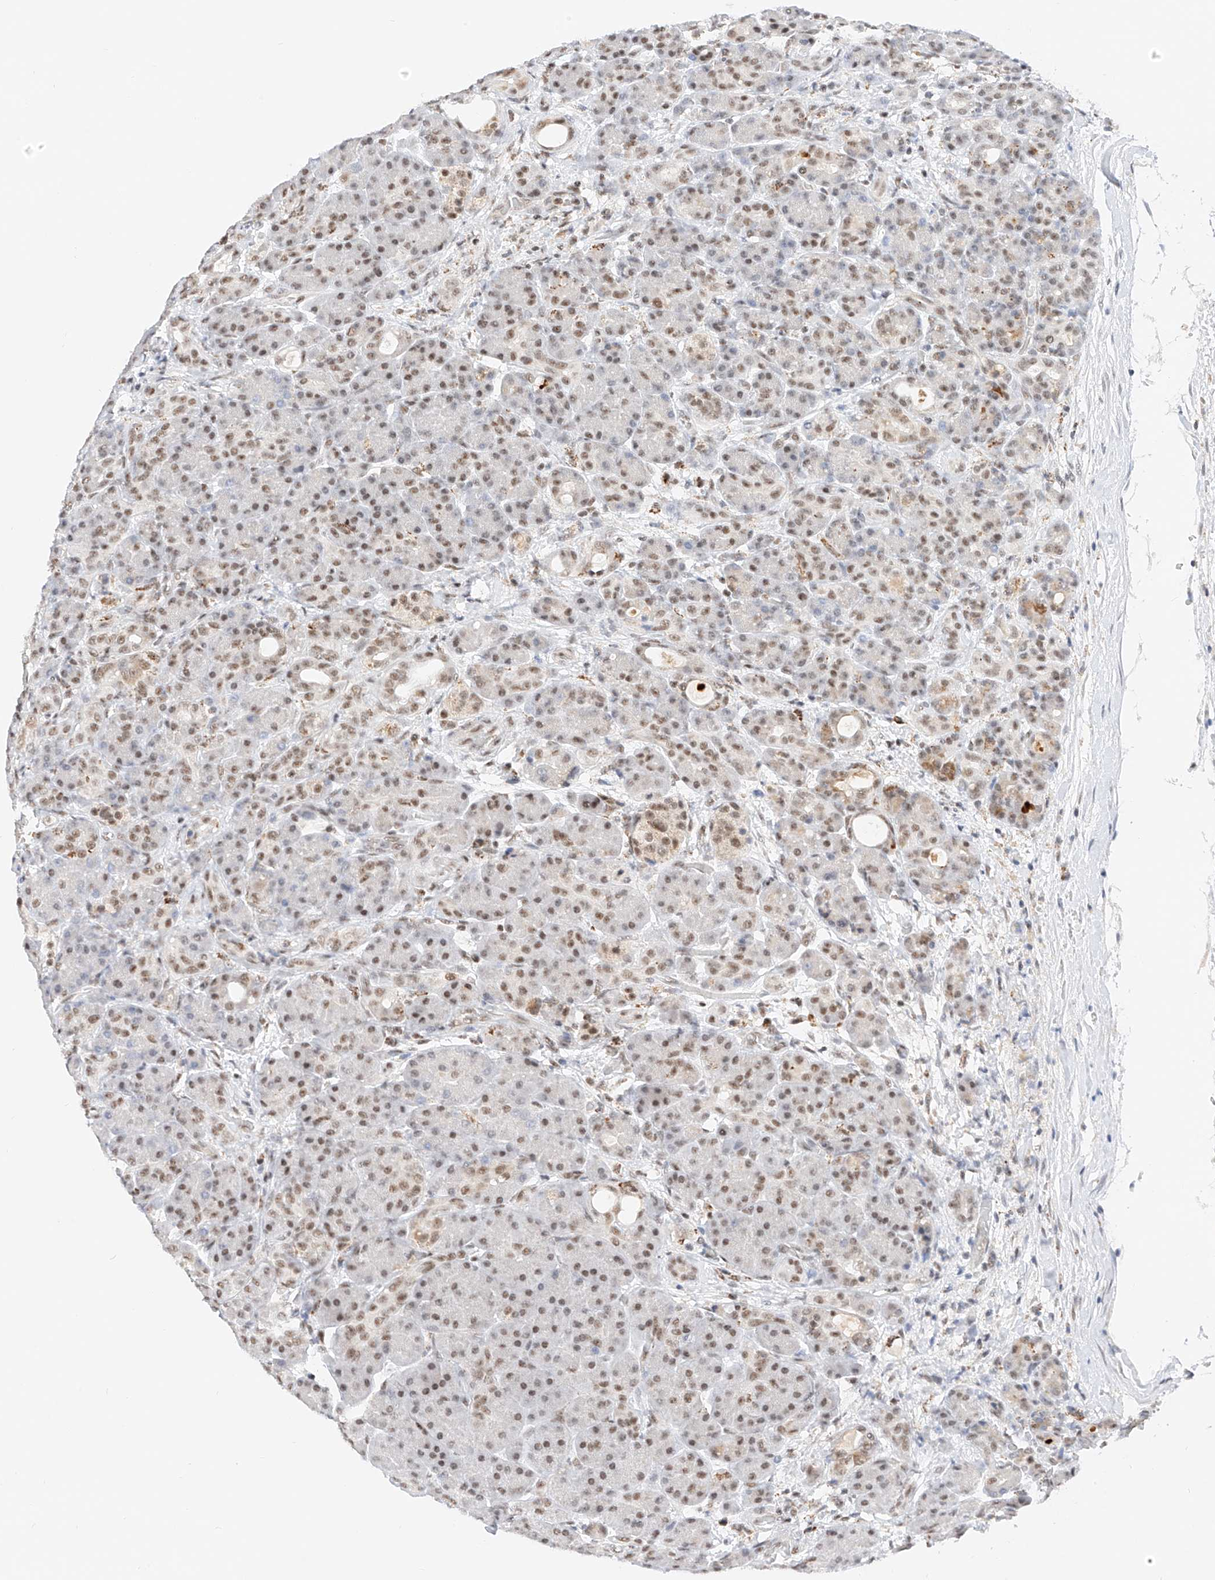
{"staining": {"intensity": "weak", "quantity": "25%-75%", "location": "nuclear"}, "tissue": "pancreas", "cell_type": "Exocrine glandular cells", "image_type": "normal", "snomed": [{"axis": "morphology", "description": "Normal tissue, NOS"}, {"axis": "topography", "description": "Pancreas"}], "caption": "Immunohistochemical staining of benign human pancreas demonstrates low levels of weak nuclear positivity in about 25%-75% of exocrine glandular cells. The protein of interest is stained brown, and the nuclei are stained in blue (DAB (3,3'-diaminobenzidine) IHC with brightfield microscopy, high magnification).", "gene": "NRF1", "patient": {"sex": "male", "age": 63}}